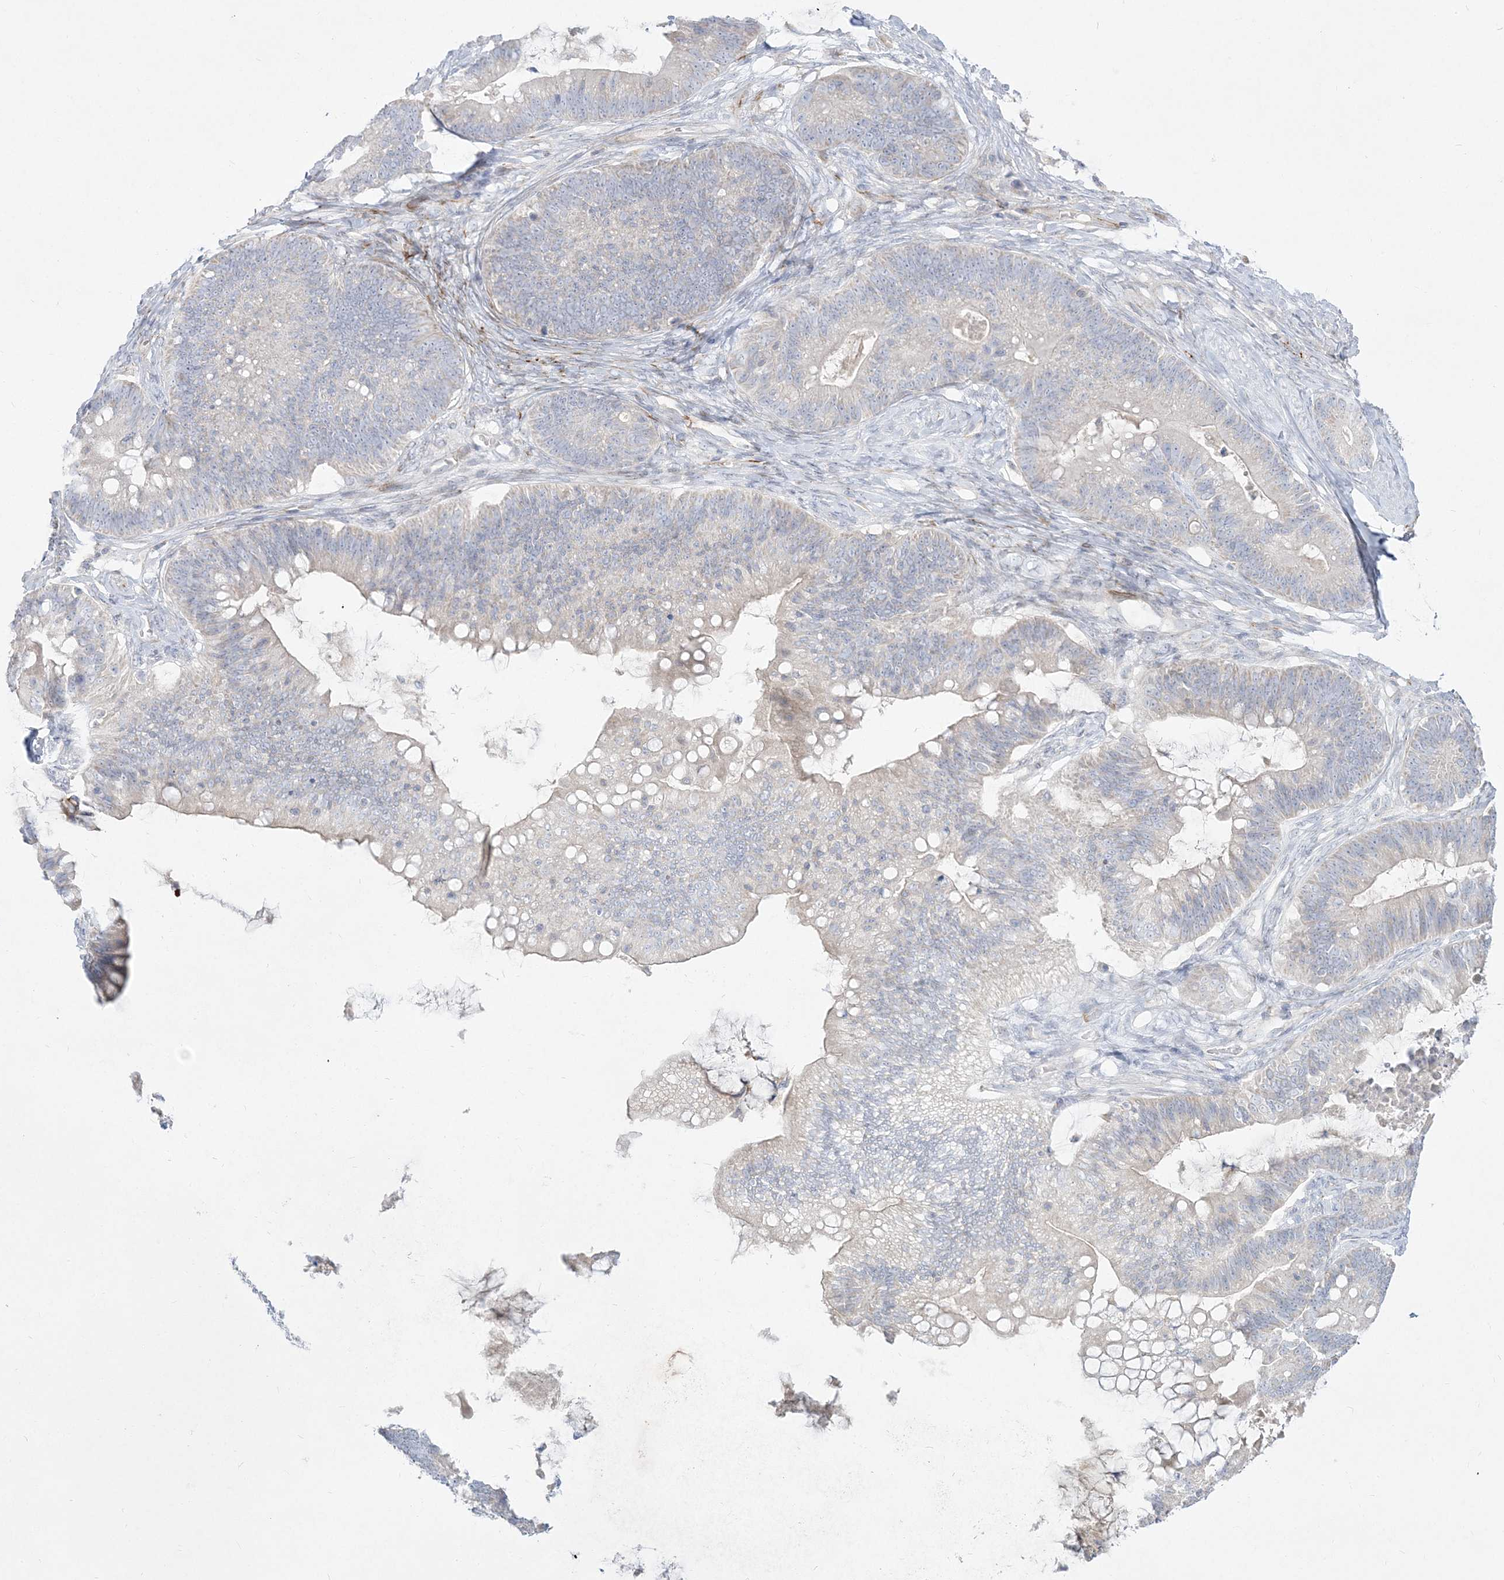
{"staining": {"intensity": "negative", "quantity": "none", "location": "none"}, "tissue": "ovarian cancer", "cell_type": "Tumor cells", "image_type": "cancer", "snomed": [{"axis": "morphology", "description": "Cystadenocarcinoma, mucinous, NOS"}, {"axis": "topography", "description": "Ovary"}], "caption": "Protein analysis of mucinous cystadenocarcinoma (ovarian) displays no significant positivity in tumor cells. The staining was performed using DAB (3,3'-diaminobenzidine) to visualize the protein expression in brown, while the nuclei were stained in blue with hematoxylin (Magnification: 20x).", "gene": "GPAT2", "patient": {"sex": "female", "age": 61}}